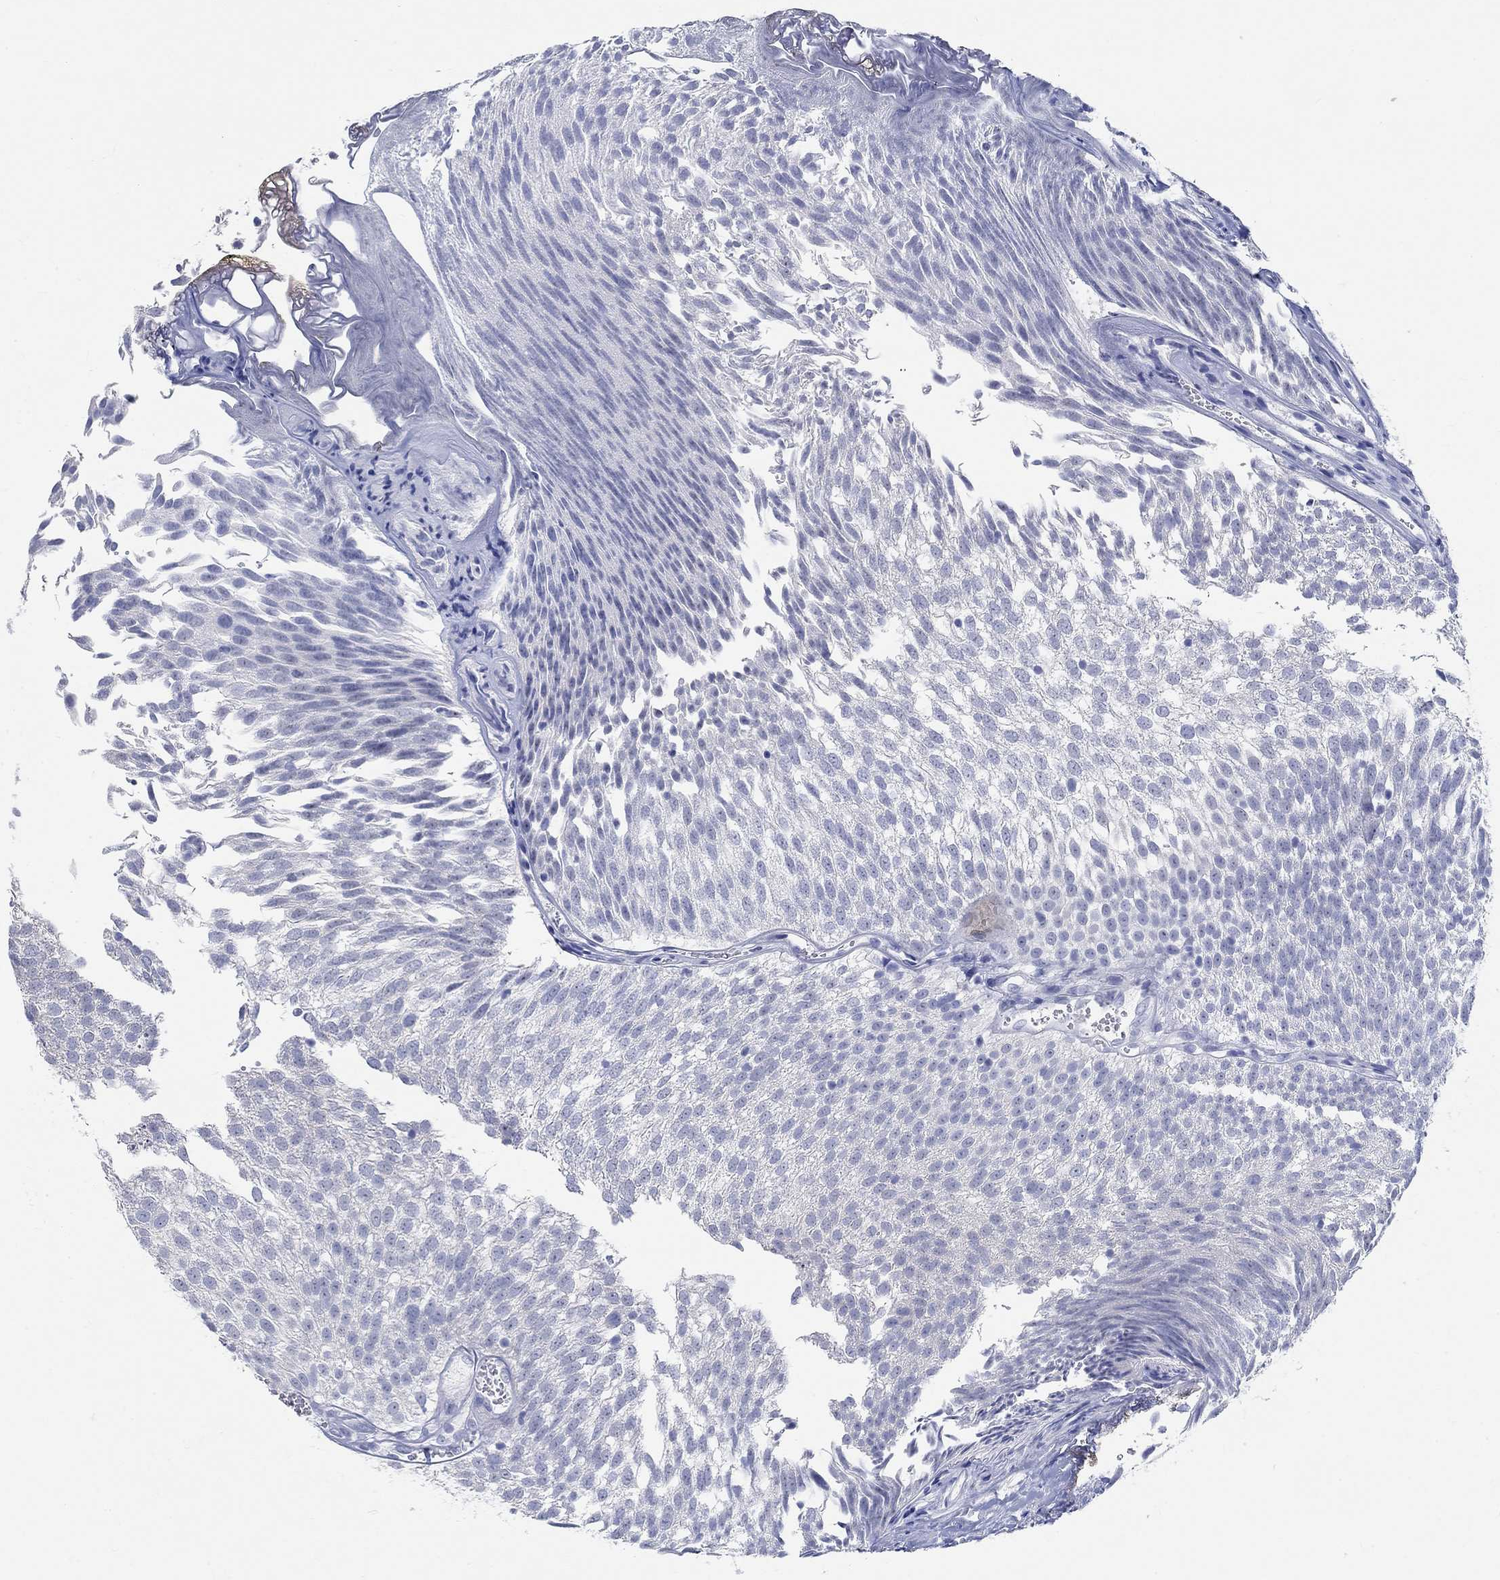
{"staining": {"intensity": "negative", "quantity": "none", "location": "none"}, "tissue": "urothelial cancer", "cell_type": "Tumor cells", "image_type": "cancer", "snomed": [{"axis": "morphology", "description": "Urothelial carcinoma, Low grade"}, {"axis": "topography", "description": "Urinary bladder"}], "caption": "Tumor cells show no significant positivity in urothelial carcinoma (low-grade). (IHC, brightfield microscopy, high magnification).", "gene": "GRIA3", "patient": {"sex": "male", "age": 52}}